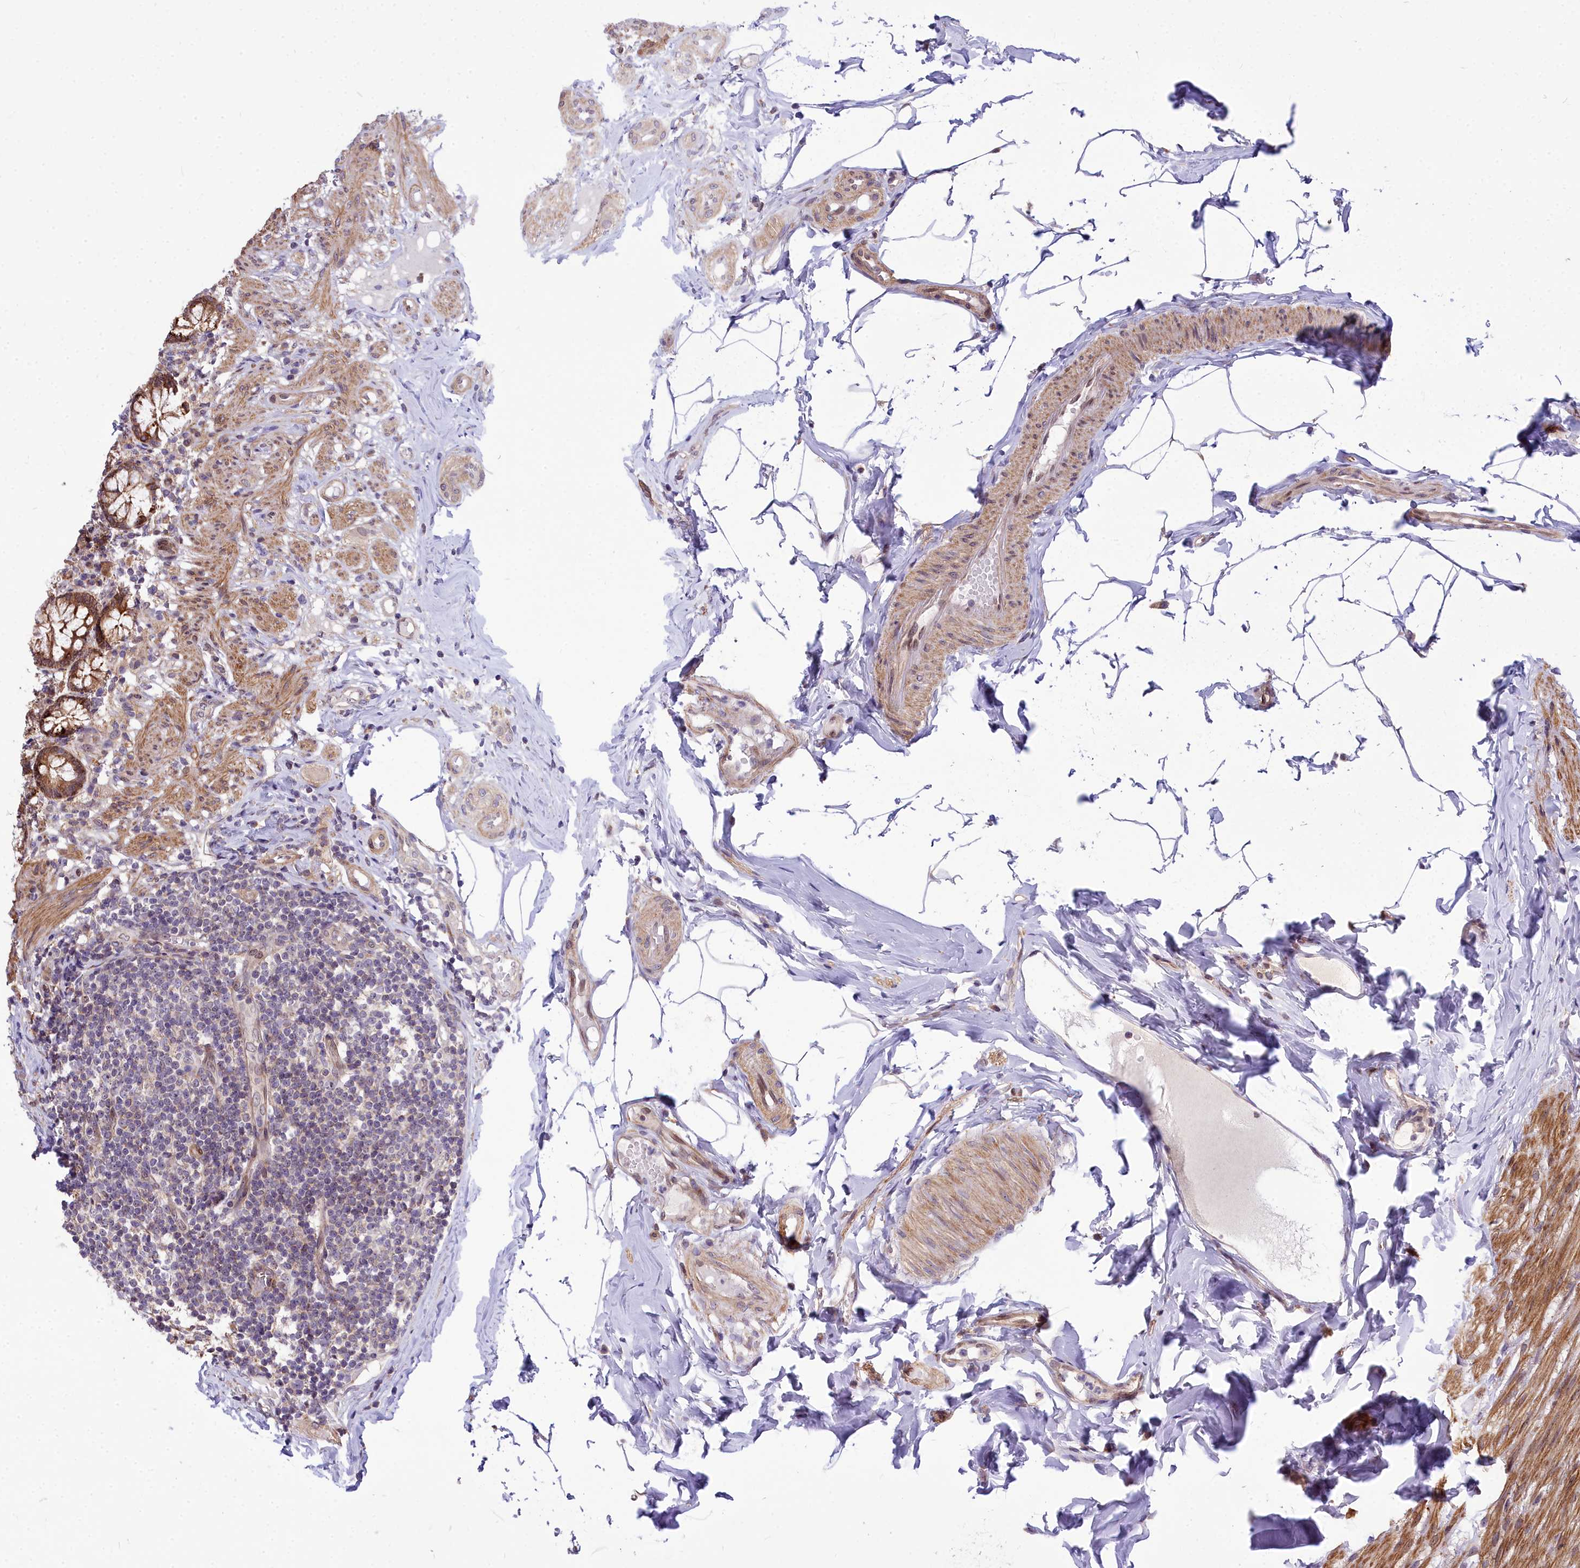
{"staining": {"intensity": "strong", "quantity": ">75%", "location": "cytoplasmic/membranous"}, "tissue": "appendix", "cell_type": "Glandular cells", "image_type": "normal", "snomed": [{"axis": "morphology", "description": "Normal tissue, NOS"}, {"axis": "topography", "description": "Appendix"}], "caption": "DAB immunohistochemical staining of normal human appendix displays strong cytoplasmic/membranous protein positivity in approximately >75% of glandular cells. (DAB (3,3'-diaminobenzidine) IHC with brightfield microscopy, high magnification).", "gene": "ABCB8", "patient": {"sex": "male", "age": 55}}